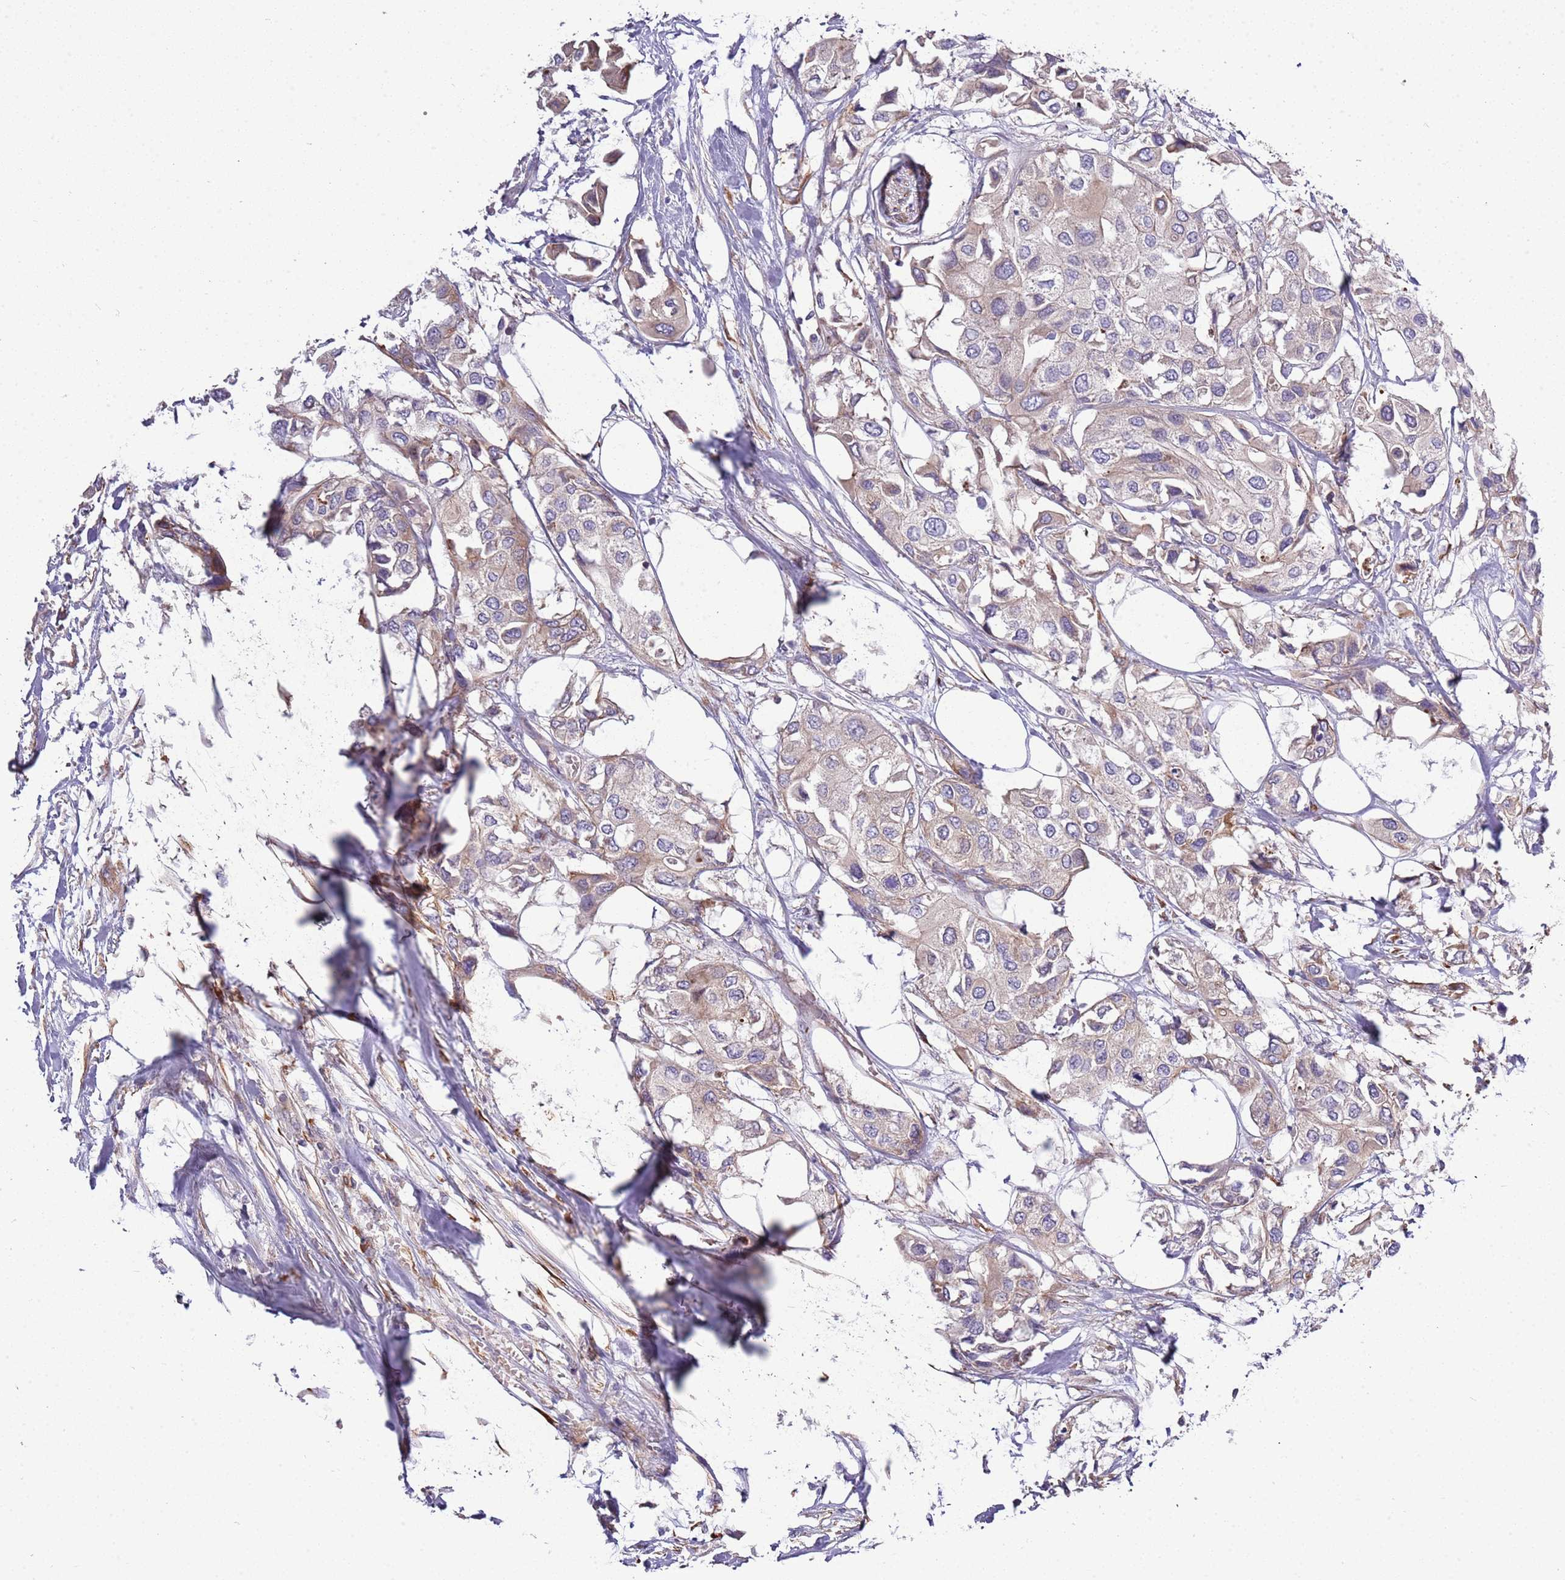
{"staining": {"intensity": "weak", "quantity": "<25%", "location": "cytoplasmic/membranous"}, "tissue": "urothelial cancer", "cell_type": "Tumor cells", "image_type": "cancer", "snomed": [{"axis": "morphology", "description": "Urothelial carcinoma, High grade"}, {"axis": "topography", "description": "Urinary bladder"}], "caption": "An IHC image of urothelial carcinoma (high-grade) is shown. There is no staining in tumor cells of urothelial carcinoma (high-grade). (IHC, brightfield microscopy, high magnification).", "gene": "GNL1", "patient": {"sex": "male", "age": 64}}